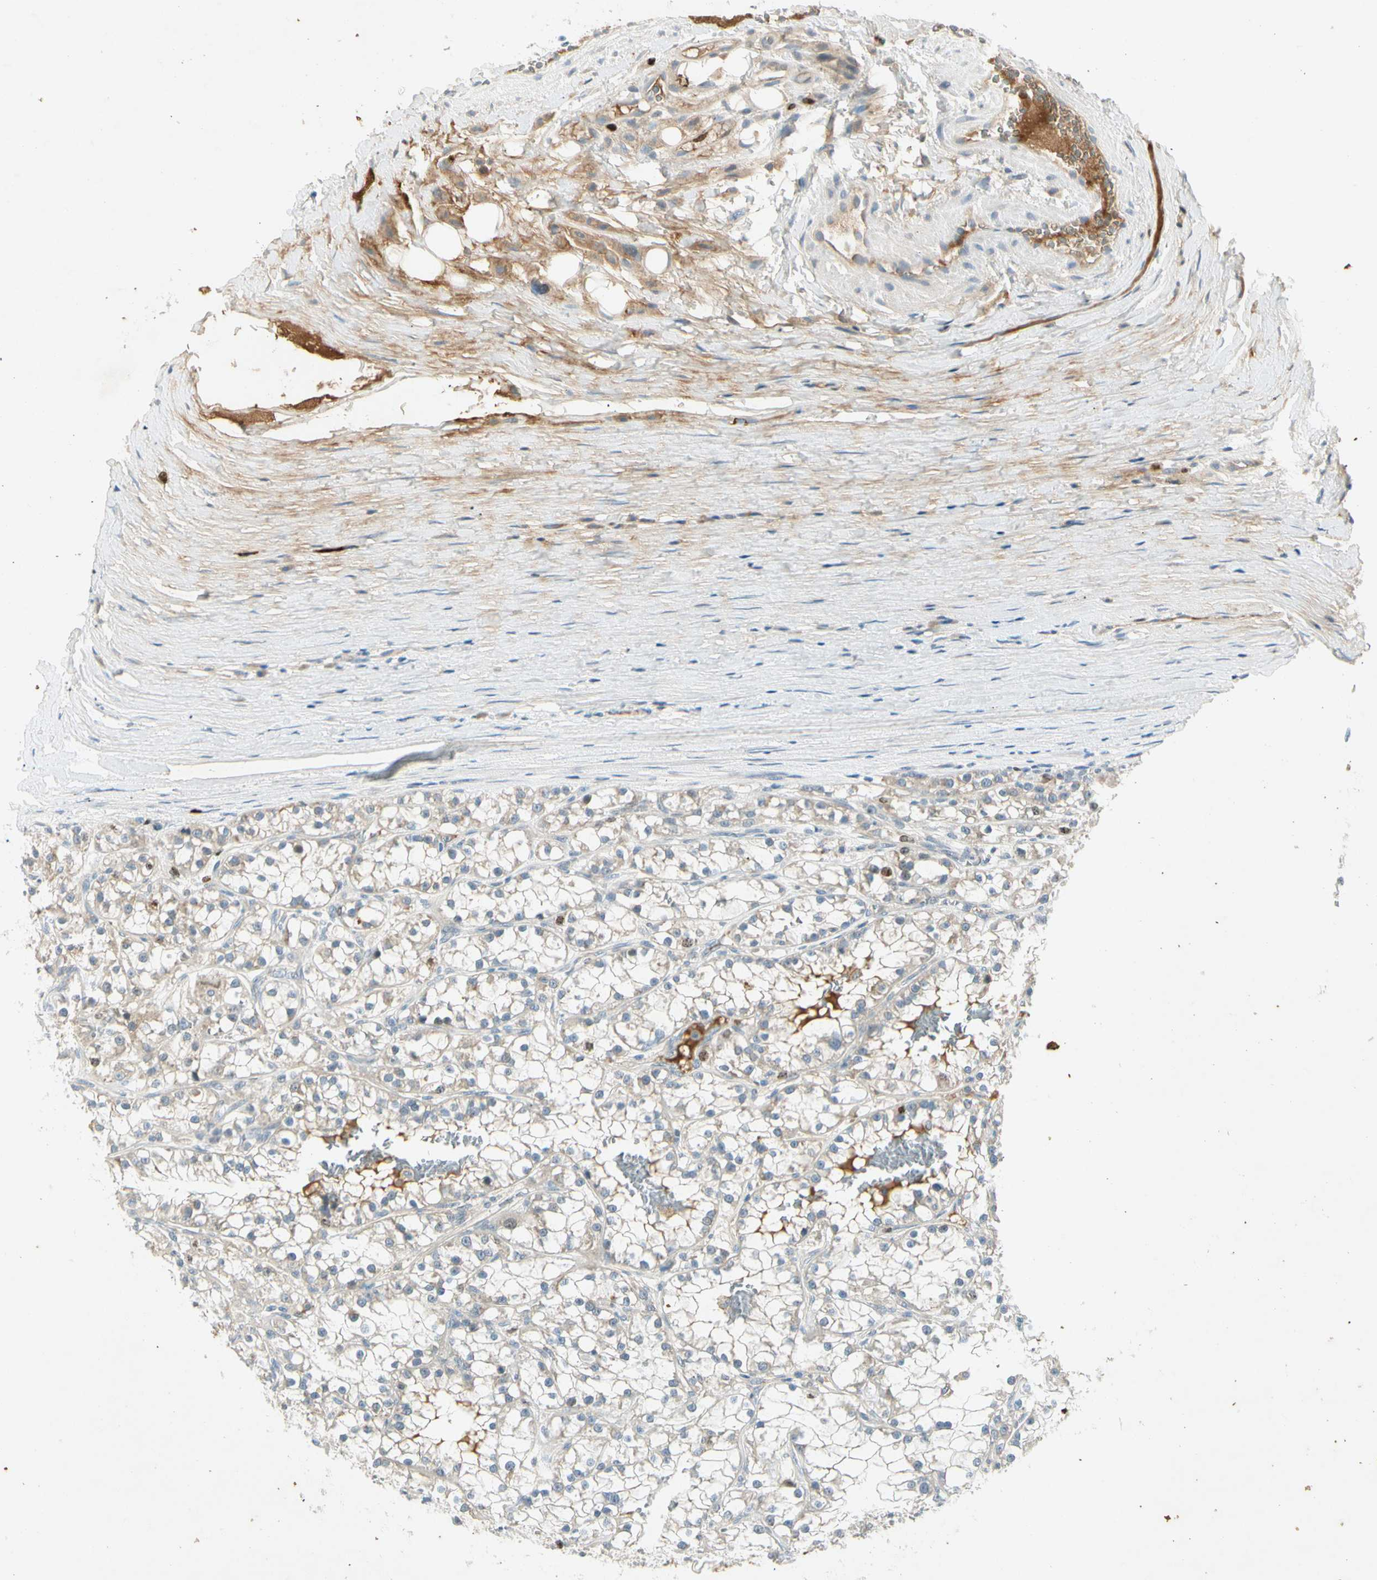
{"staining": {"intensity": "negative", "quantity": "none", "location": "none"}, "tissue": "renal cancer", "cell_type": "Tumor cells", "image_type": "cancer", "snomed": [{"axis": "morphology", "description": "Adenocarcinoma, NOS"}, {"axis": "topography", "description": "Kidney"}], "caption": "A histopathology image of human renal adenocarcinoma is negative for staining in tumor cells.", "gene": "PITX1", "patient": {"sex": "female", "age": 52}}